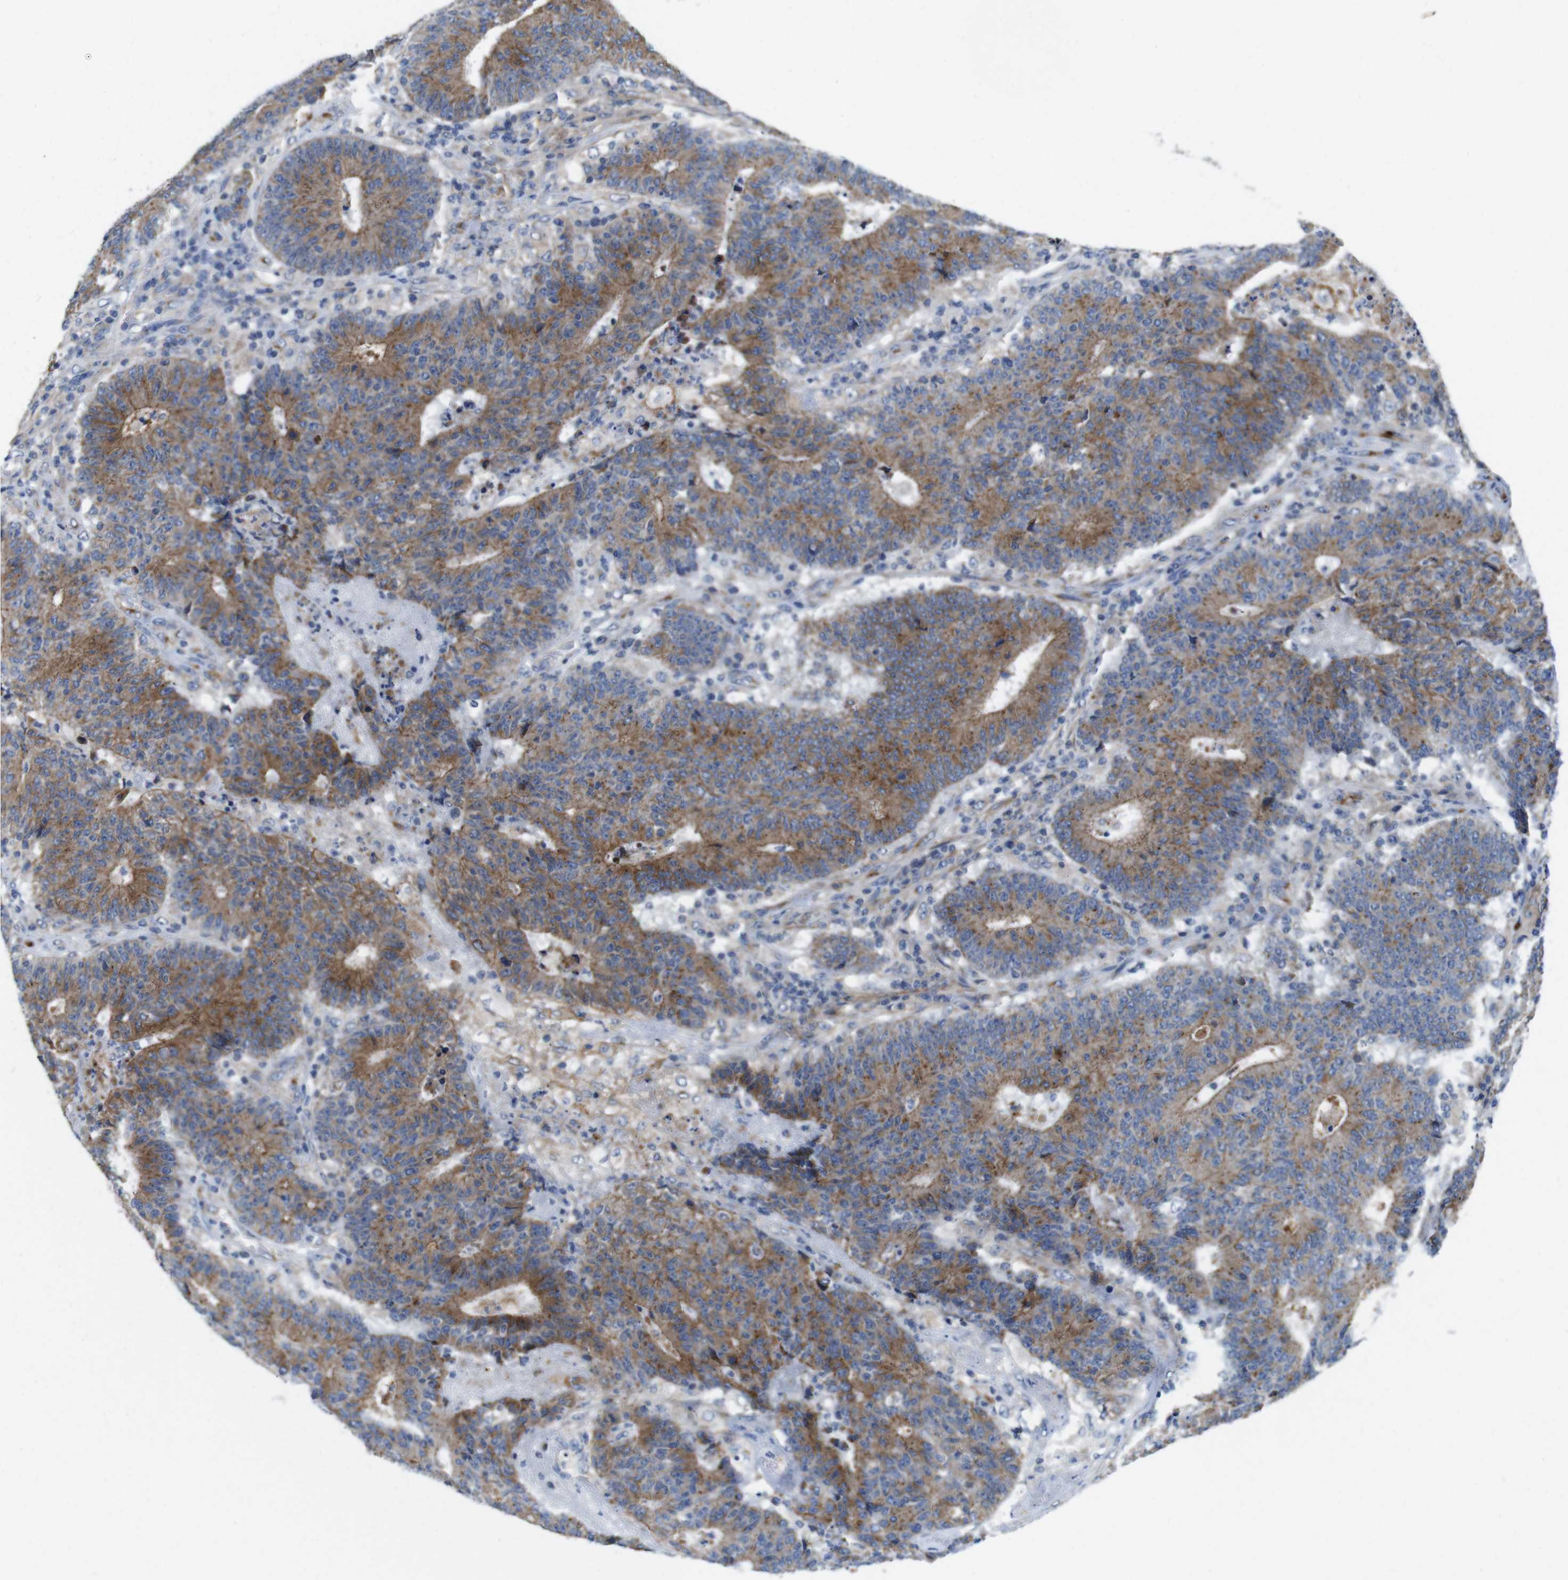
{"staining": {"intensity": "moderate", "quantity": ">75%", "location": "cytoplasmic/membranous"}, "tissue": "colorectal cancer", "cell_type": "Tumor cells", "image_type": "cancer", "snomed": [{"axis": "morphology", "description": "Normal tissue, NOS"}, {"axis": "morphology", "description": "Adenocarcinoma, NOS"}, {"axis": "topography", "description": "Colon"}], "caption": "Colorectal cancer was stained to show a protein in brown. There is medium levels of moderate cytoplasmic/membranous expression in about >75% of tumor cells.", "gene": "EFCAB14", "patient": {"sex": "female", "age": 75}}